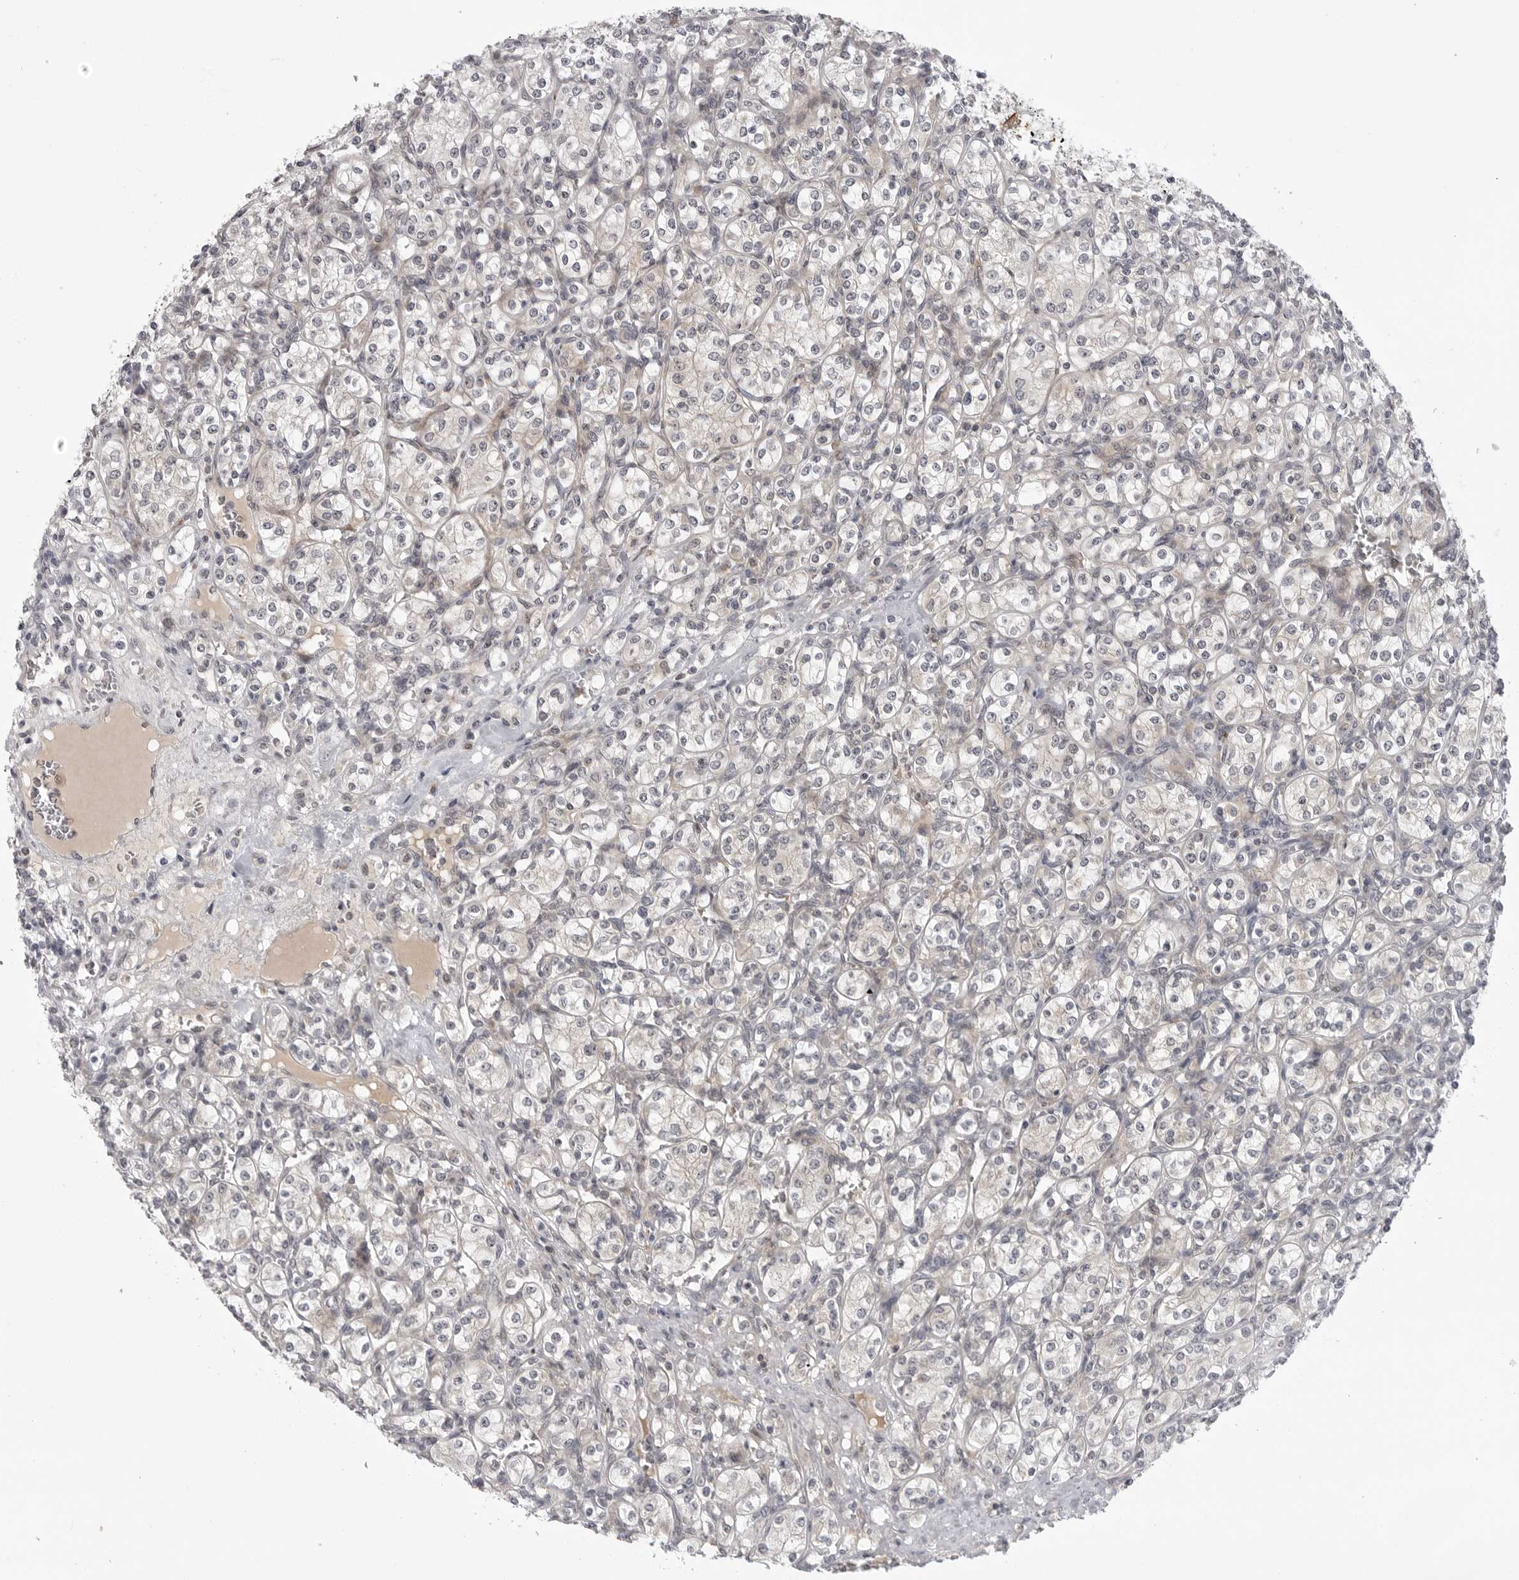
{"staining": {"intensity": "negative", "quantity": "none", "location": "none"}, "tissue": "renal cancer", "cell_type": "Tumor cells", "image_type": "cancer", "snomed": [{"axis": "morphology", "description": "Adenocarcinoma, NOS"}, {"axis": "topography", "description": "Kidney"}], "caption": "This photomicrograph is of renal adenocarcinoma stained with IHC to label a protein in brown with the nuclei are counter-stained blue. There is no staining in tumor cells. Brightfield microscopy of immunohistochemistry (IHC) stained with DAB (3,3'-diaminobenzidine) (brown) and hematoxylin (blue), captured at high magnification.", "gene": "CD300LD", "patient": {"sex": "male", "age": 77}}